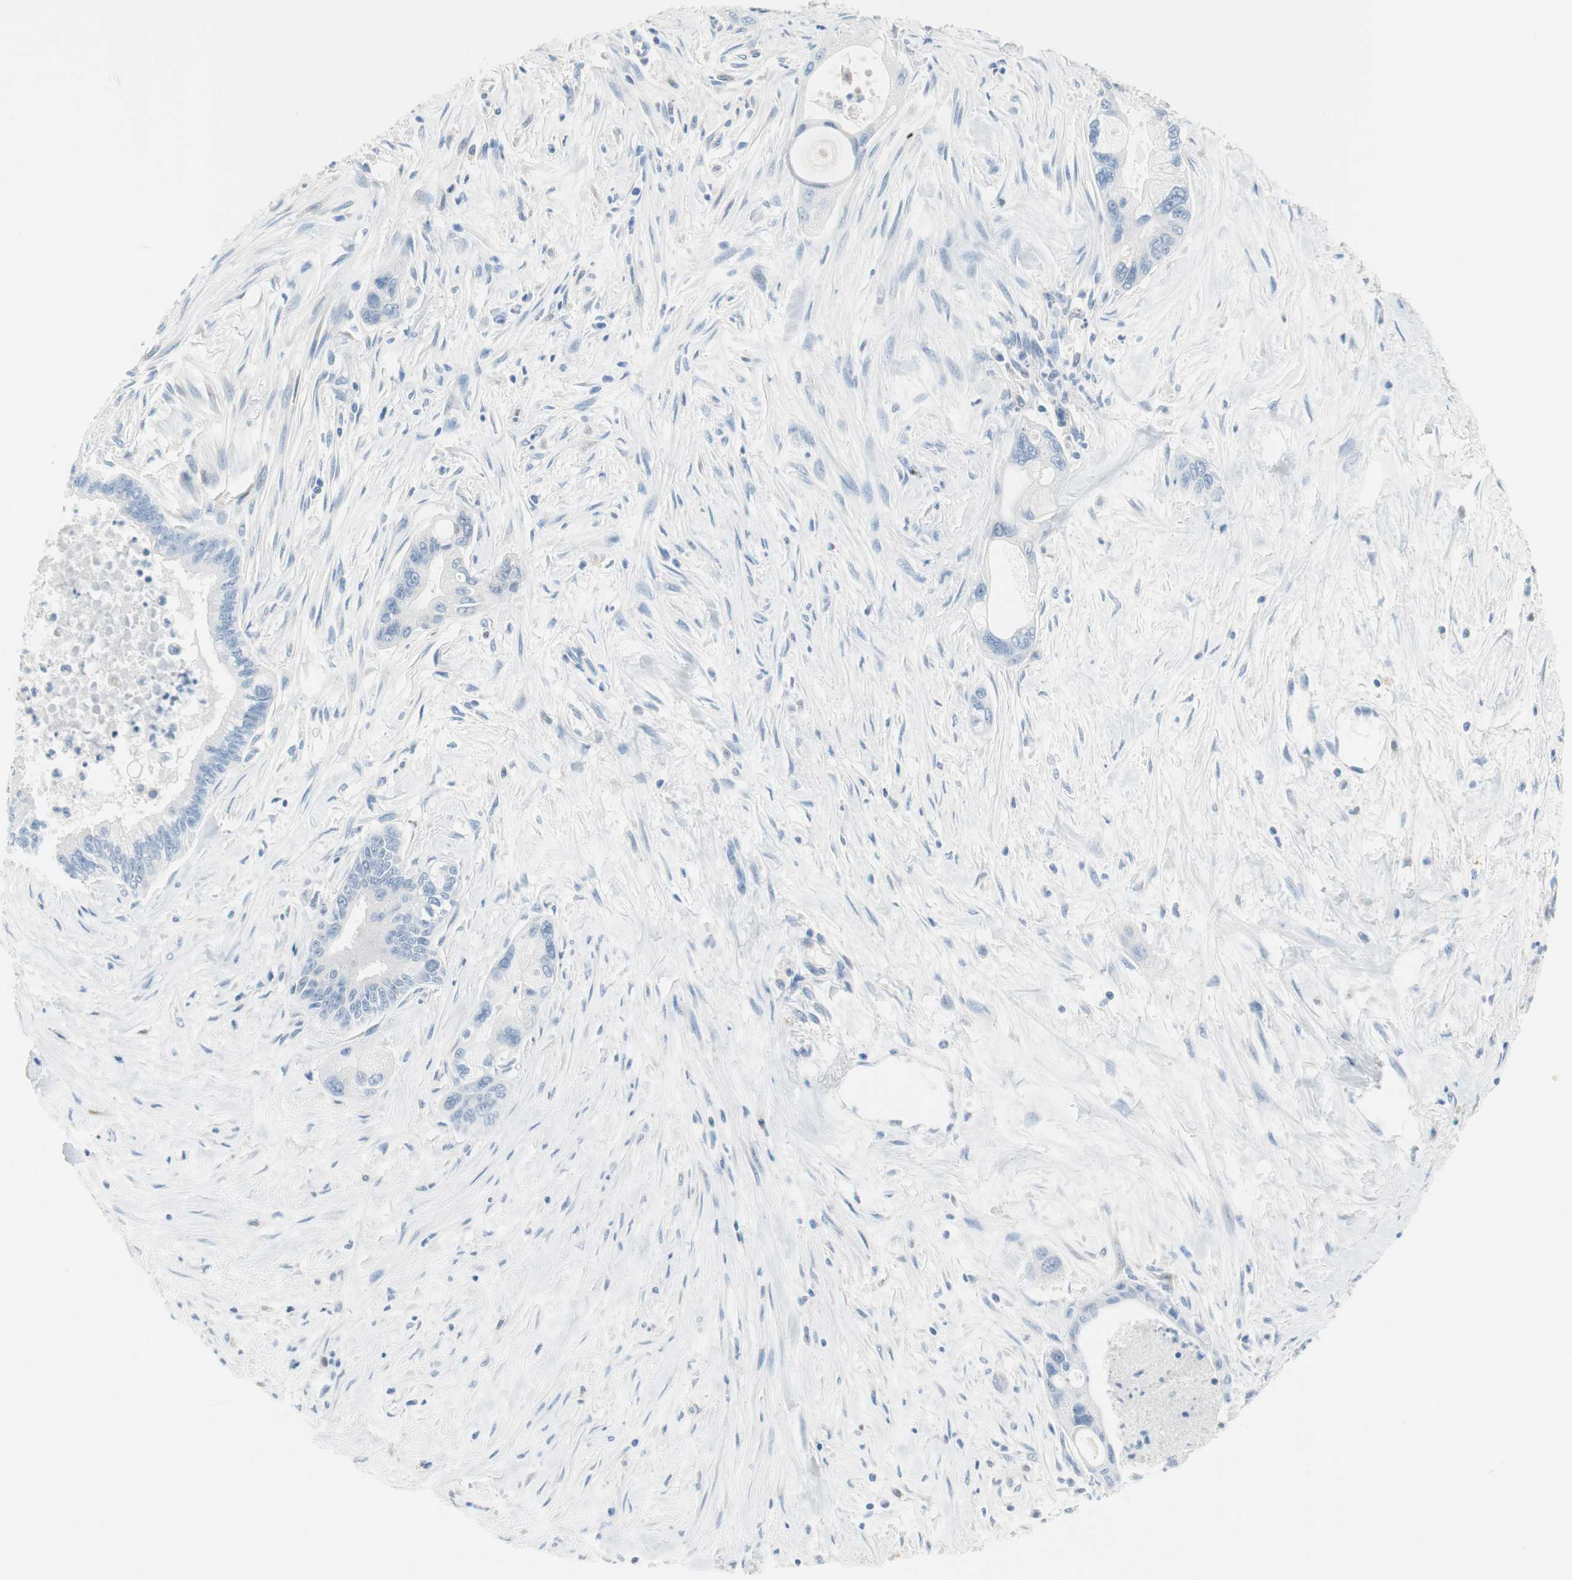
{"staining": {"intensity": "negative", "quantity": "none", "location": "none"}, "tissue": "pancreatic cancer", "cell_type": "Tumor cells", "image_type": "cancer", "snomed": [{"axis": "morphology", "description": "Adenocarcinoma, NOS"}, {"axis": "topography", "description": "Pancreas"}], "caption": "The immunohistochemistry (IHC) image has no significant expression in tumor cells of adenocarcinoma (pancreatic) tissue.", "gene": "GLUL", "patient": {"sex": "male", "age": 70}}